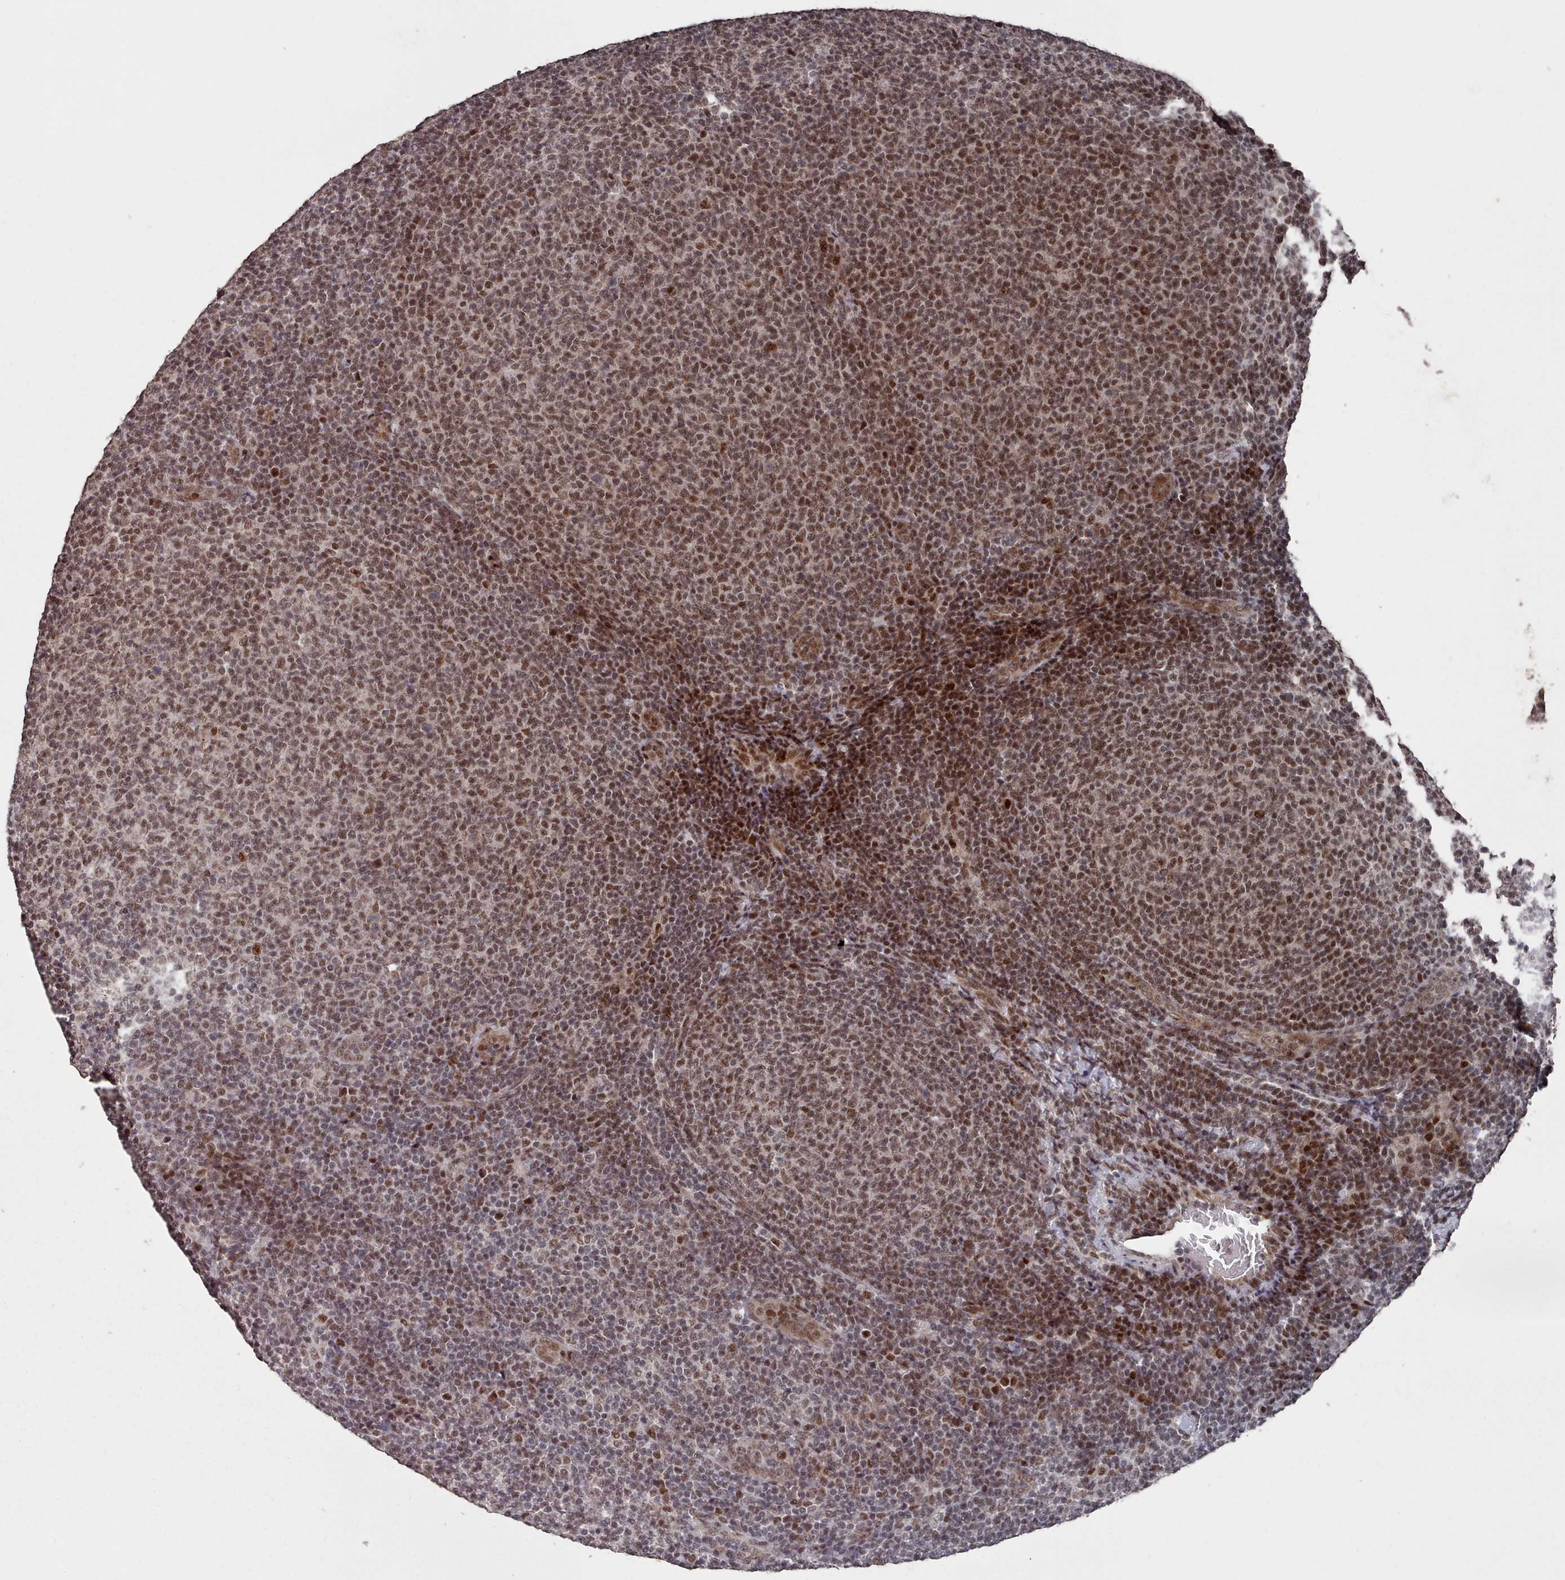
{"staining": {"intensity": "moderate", "quantity": ">75%", "location": "nuclear"}, "tissue": "lymphoma", "cell_type": "Tumor cells", "image_type": "cancer", "snomed": [{"axis": "morphology", "description": "Malignant lymphoma, non-Hodgkin's type, Low grade"}, {"axis": "topography", "description": "Lymph node"}], "caption": "Immunohistochemical staining of low-grade malignant lymphoma, non-Hodgkin's type demonstrates medium levels of moderate nuclear positivity in approximately >75% of tumor cells.", "gene": "PNRC2", "patient": {"sex": "male", "age": 66}}